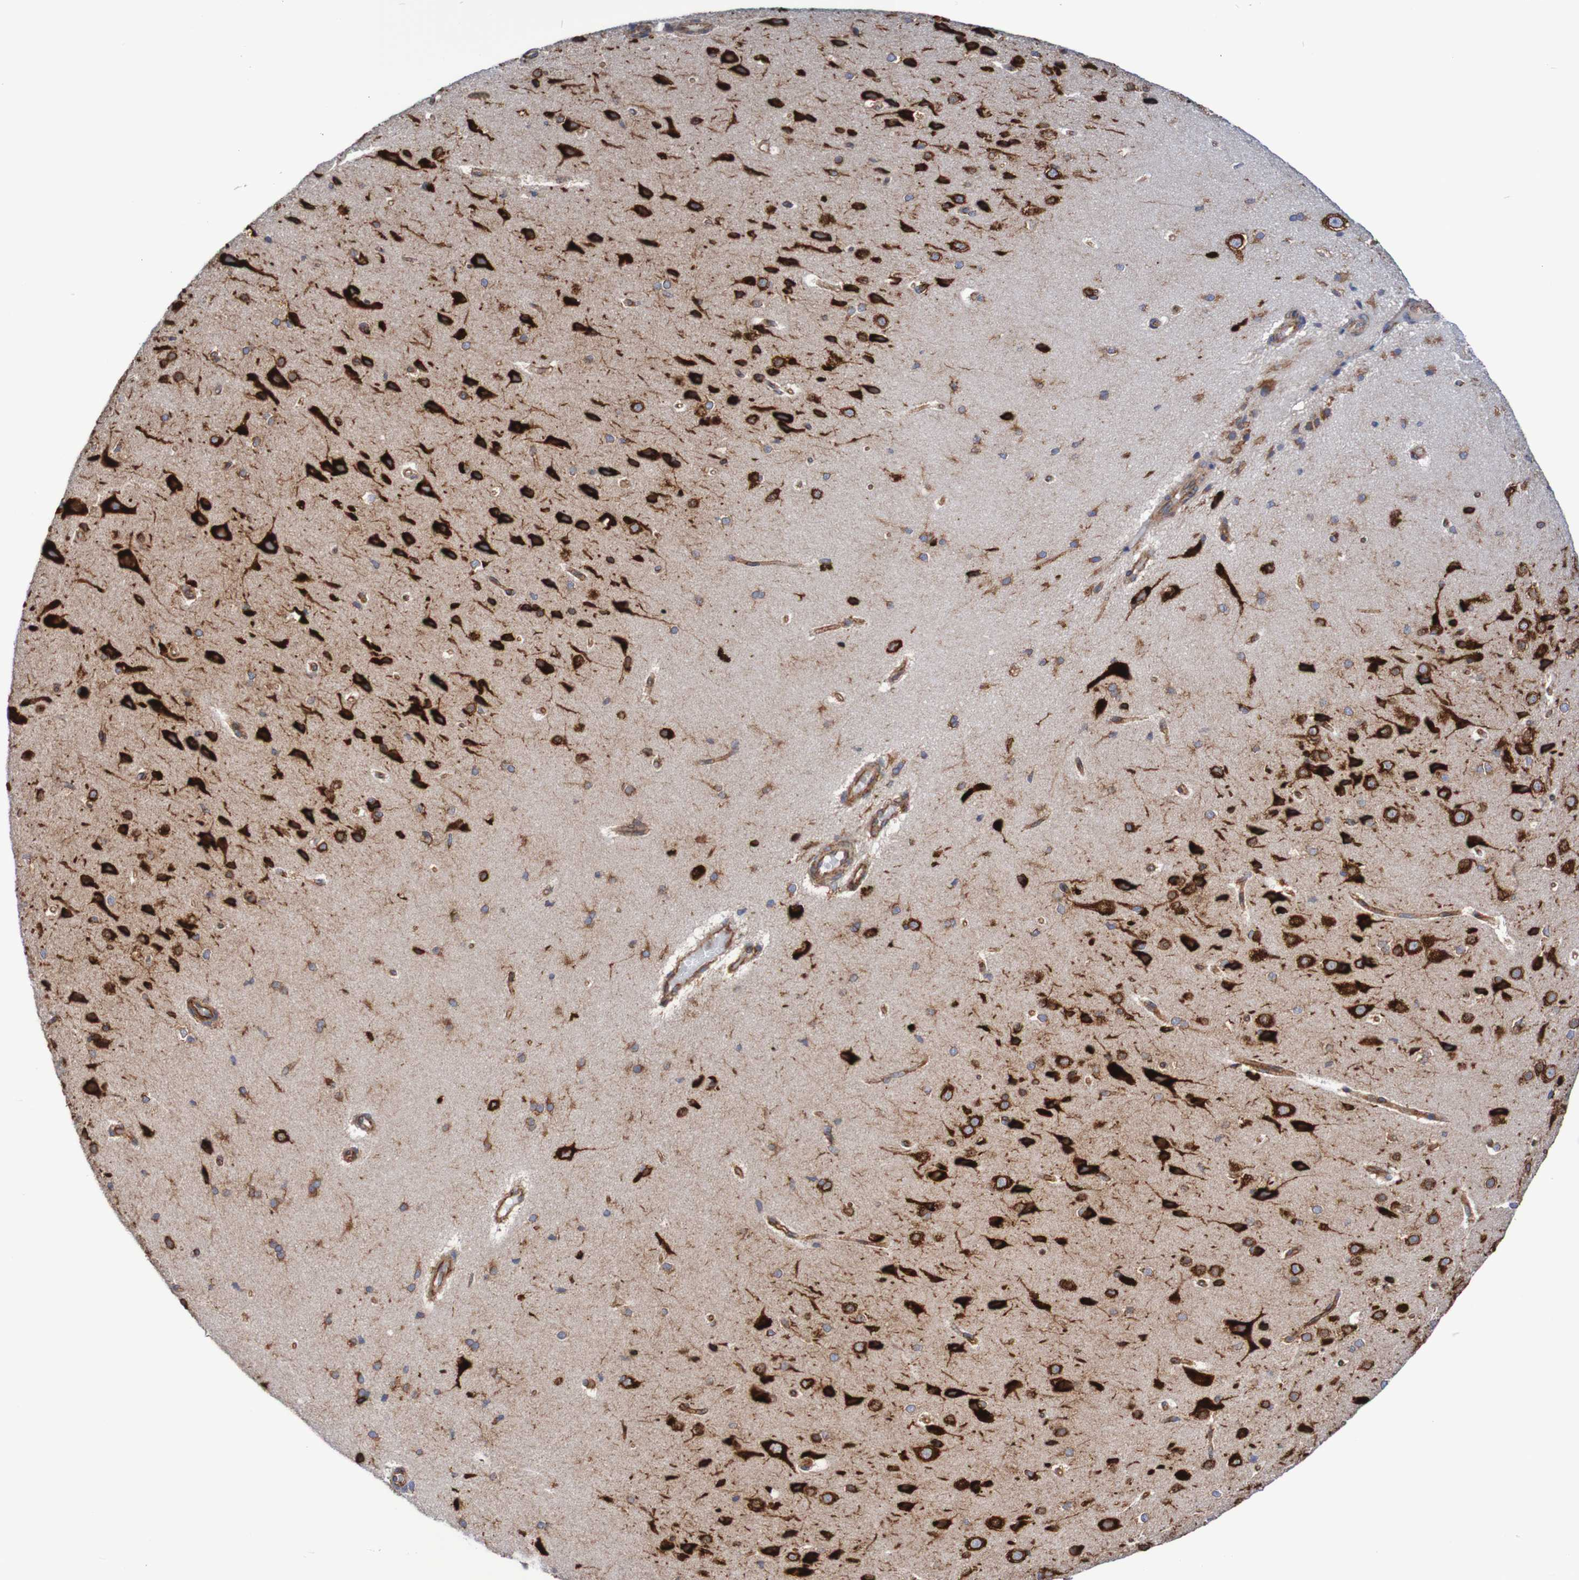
{"staining": {"intensity": "moderate", "quantity": ">75%", "location": "cytoplasmic/membranous"}, "tissue": "cerebral cortex", "cell_type": "Endothelial cells", "image_type": "normal", "snomed": [{"axis": "morphology", "description": "Normal tissue, NOS"}, {"axis": "morphology", "description": "Developmental malformation"}, {"axis": "topography", "description": "Cerebral cortex"}], "caption": "An image of human cerebral cortex stained for a protein exhibits moderate cytoplasmic/membranous brown staining in endothelial cells.", "gene": "FXR2", "patient": {"sex": "female", "age": 30}}